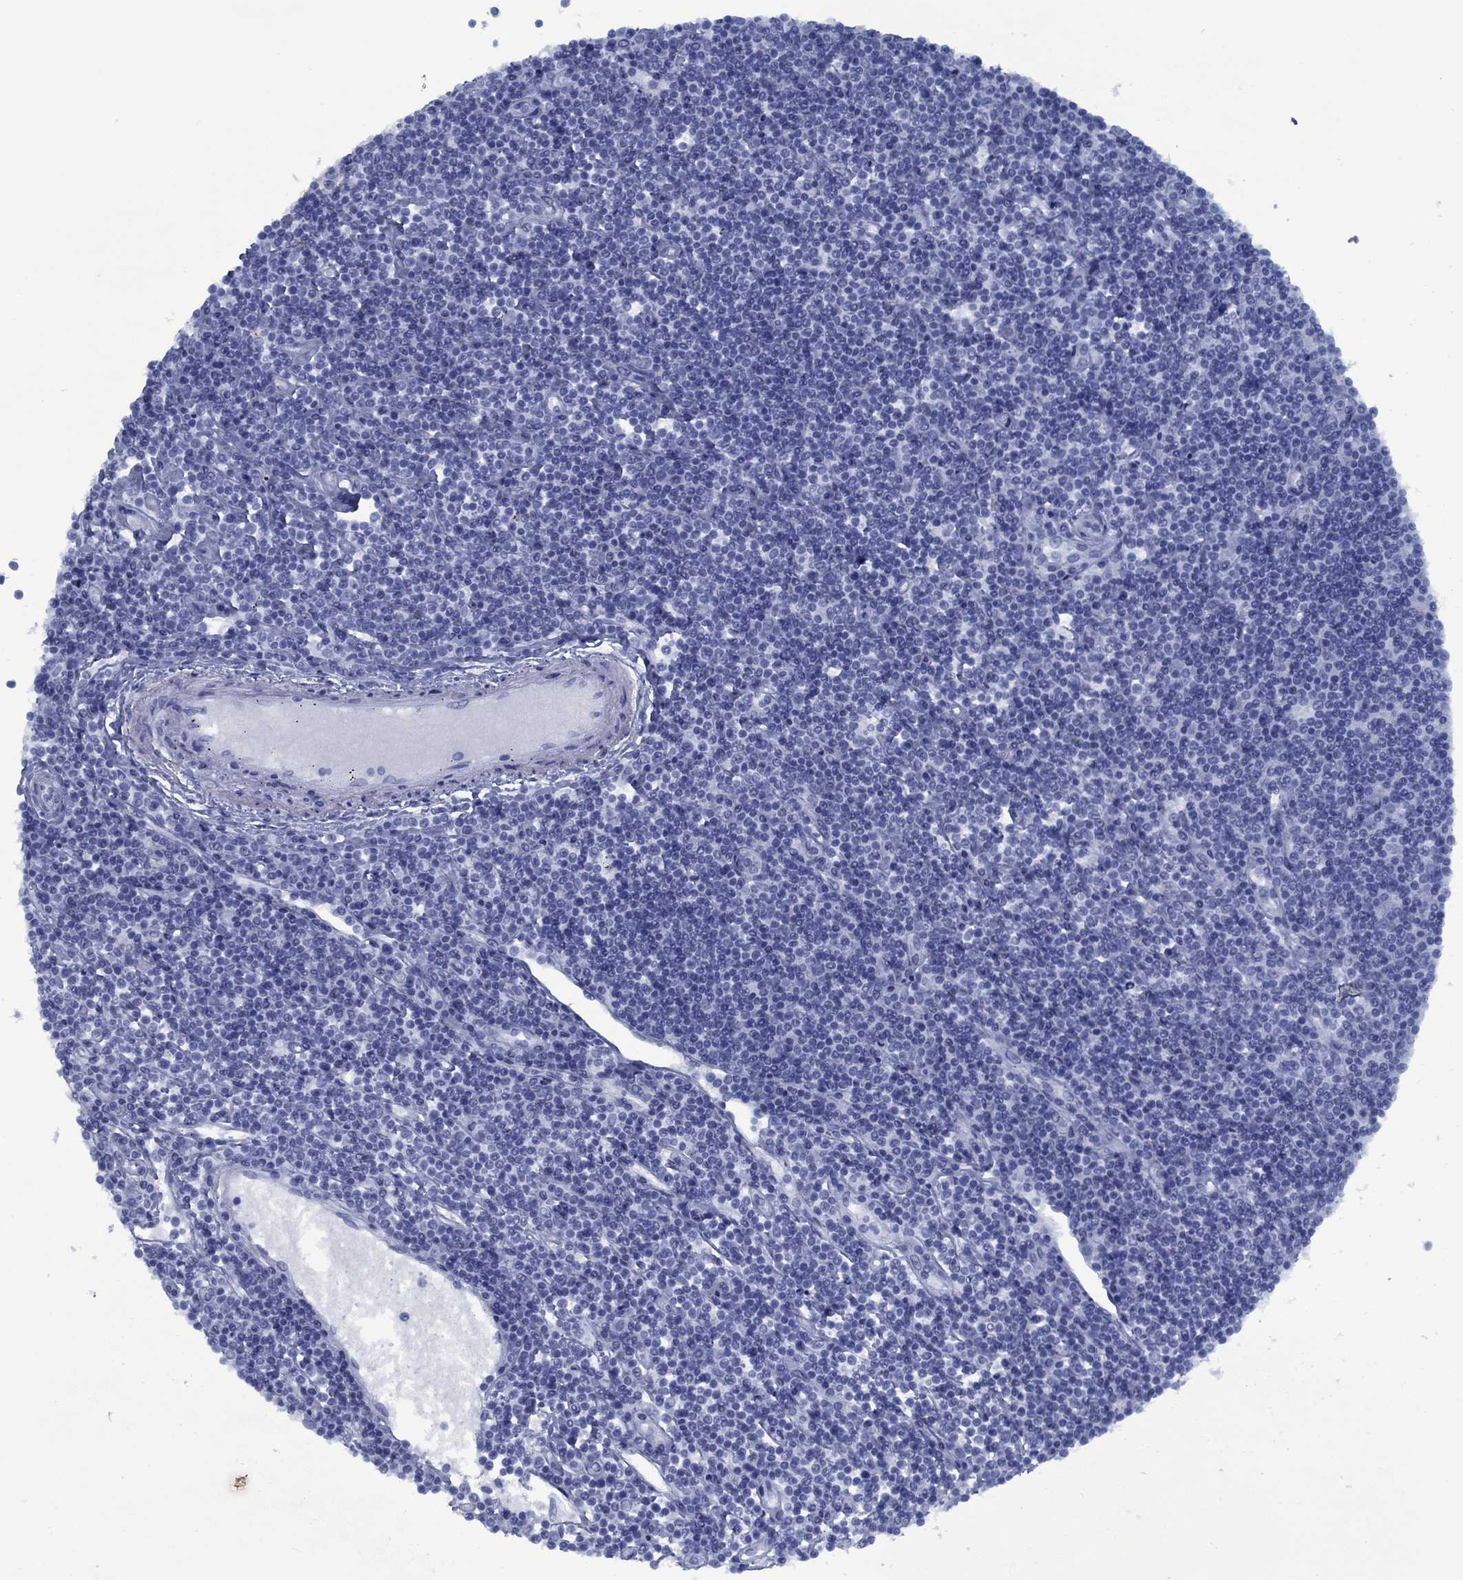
{"staining": {"intensity": "negative", "quantity": "none", "location": "none"}, "tissue": "lymphoma", "cell_type": "Tumor cells", "image_type": "cancer", "snomed": [{"axis": "morphology", "description": "Hodgkin's disease, NOS"}, {"axis": "topography", "description": "Lymph node"}], "caption": "Histopathology image shows no protein expression in tumor cells of Hodgkin's disease tissue.", "gene": "PNMA8A", "patient": {"sex": "male", "age": 40}}